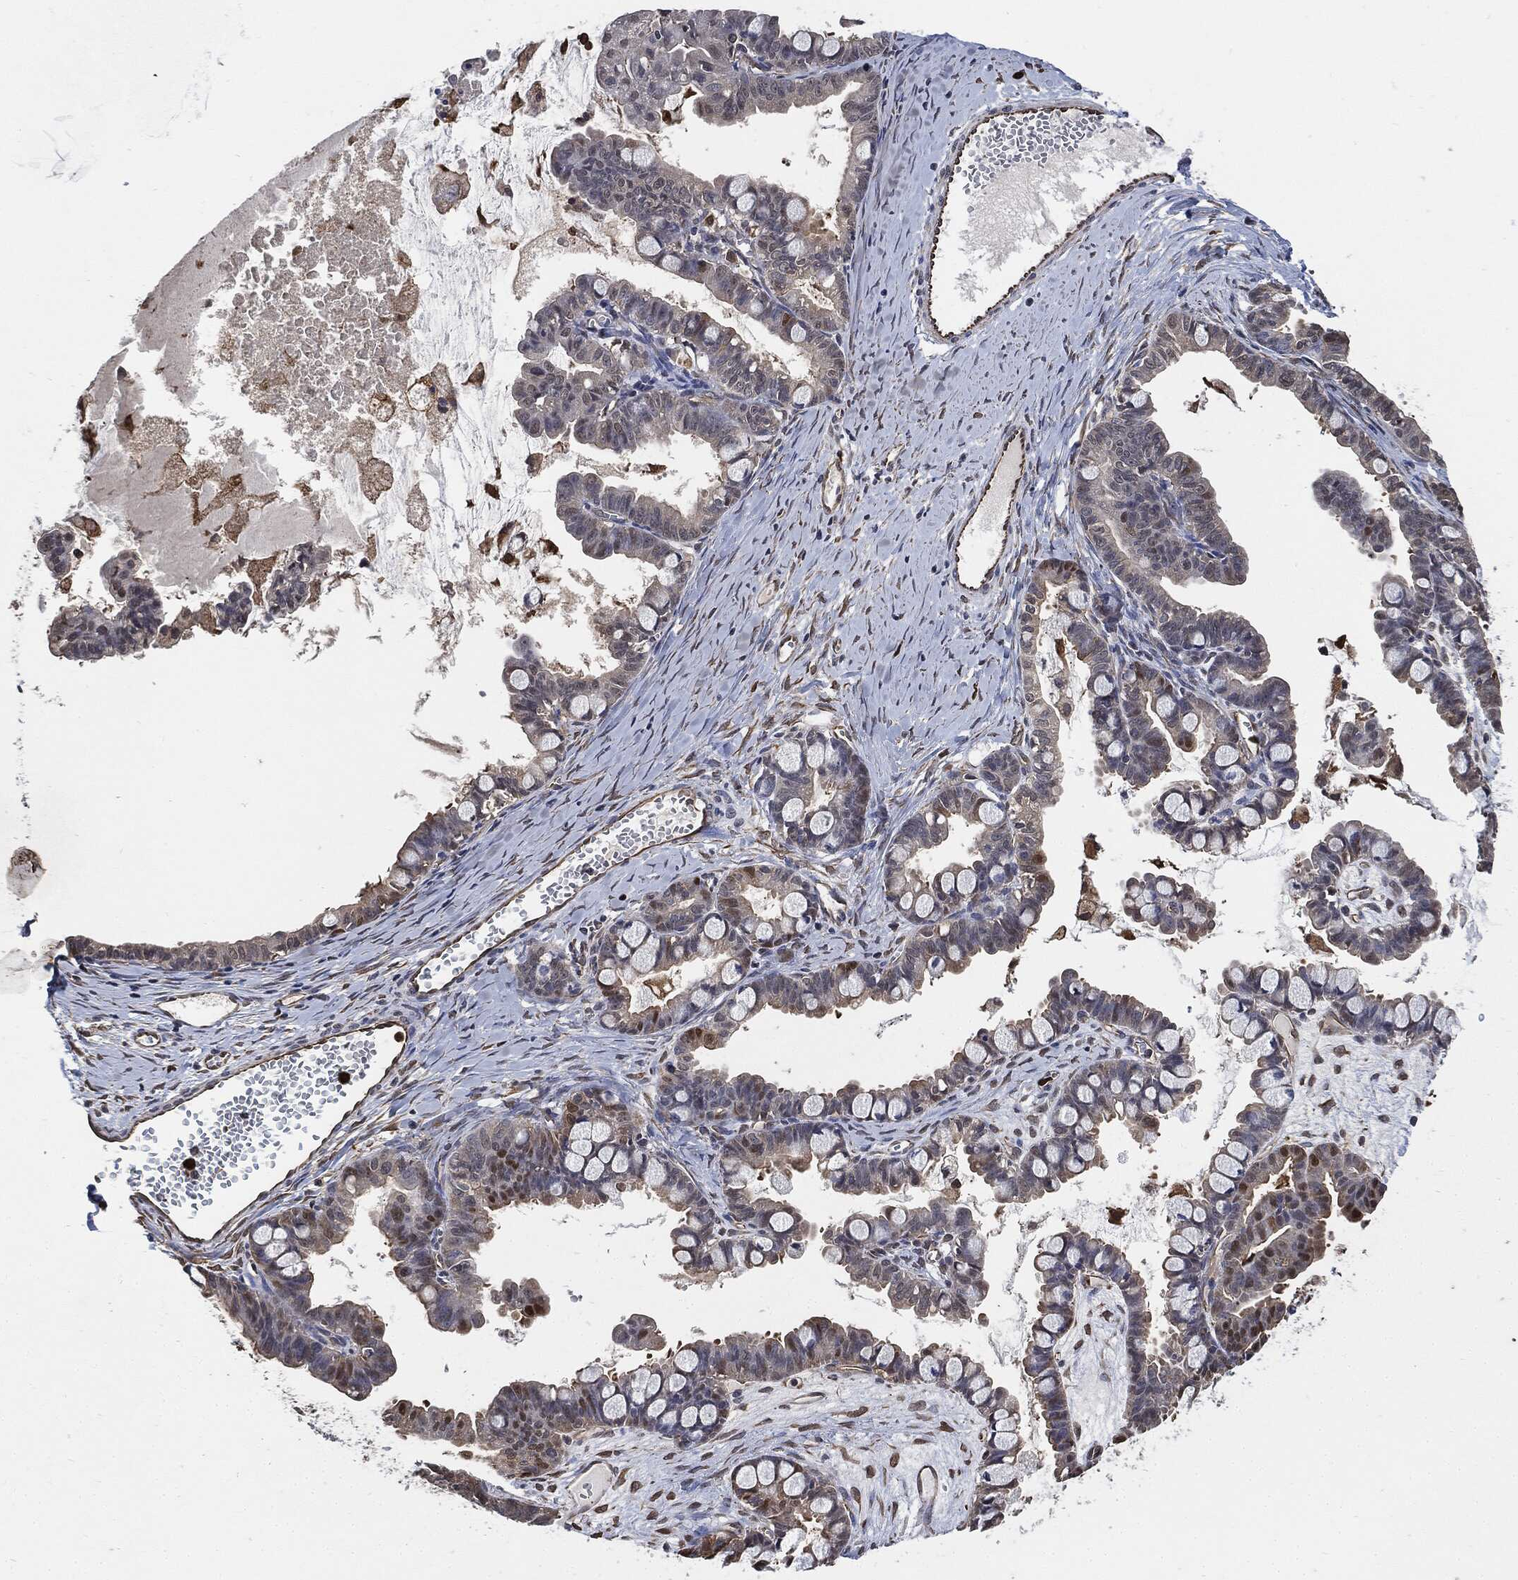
{"staining": {"intensity": "weak", "quantity": "<25%", "location": "cytoplasmic/membranous"}, "tissue": "ovarian cancer", "cell_type": "Tumor cells", "image_type": "cancer", "snomed": [{"axis": "morphology", "description": "Cystadenocarcinoma, mucinous, NOS"}, {"axis": "topography", "description": "Ovary"}], "caption": "Tumor cells are negative for protein expression in human ovarian cancer (mucinous cystadenocarcinoma).", "gene": "S100A9", "patient": {"sex": "female", "age": 63}}